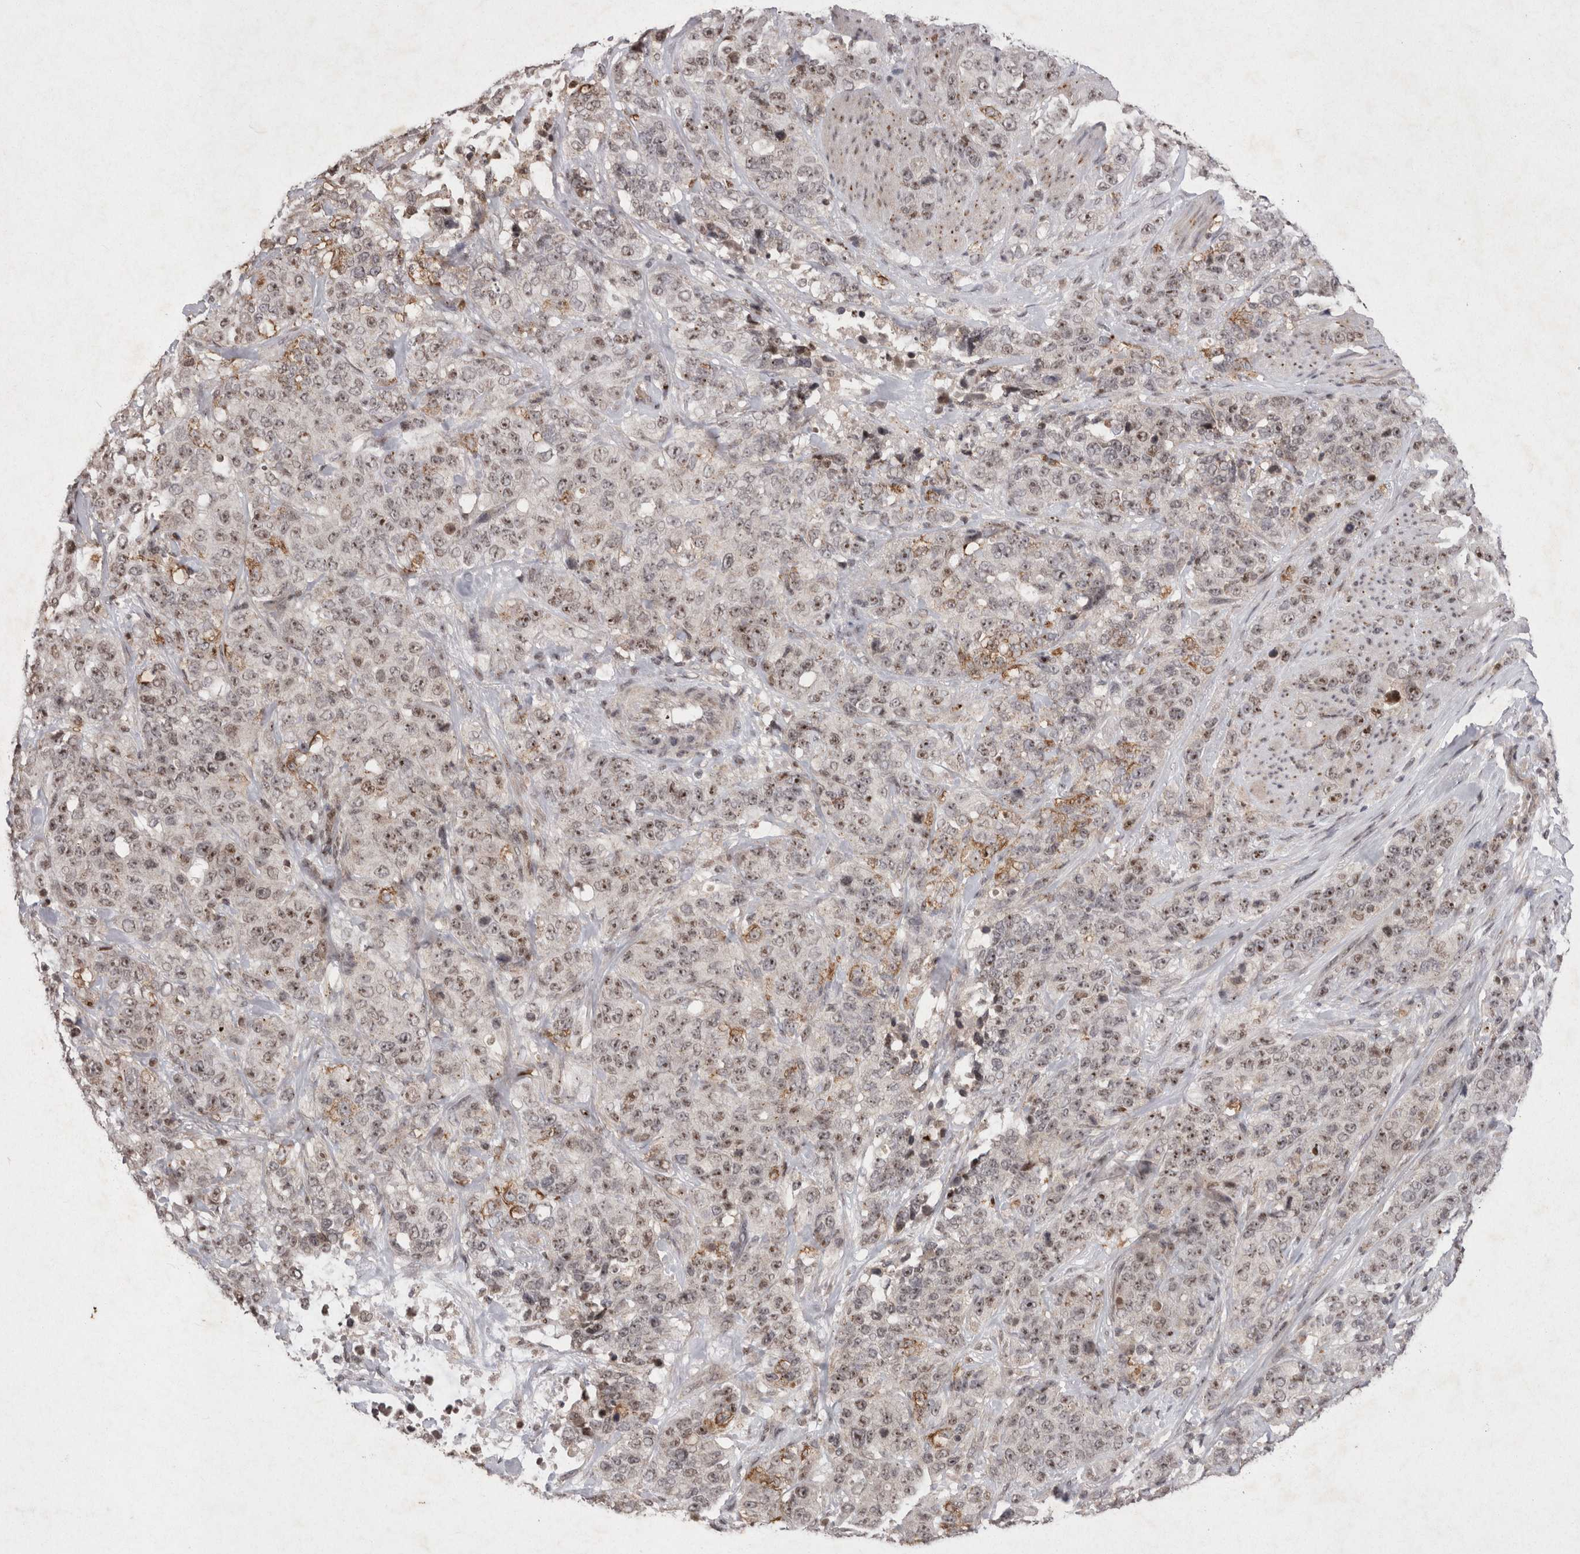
{"staining": {"intensity": "moderate", "quantity": ">75%", "location": "nuclear"}, "tissue": "stomach cancer", "cell_type": "Tumor cells", "image_type": "cancer", "snomed": [{"axis": "morphology", "description": "Adenocarcinoma, NOS"}, {"axis": "topography", "description": "Stomach"}], "caption": "The histopathology image demonstrates staining of stomach cancer, revealing moderate nuclear protein positivity (brown color) within tumor cells.", "gene": "STK11", "patient": {"sex": "male", "age": 48}}